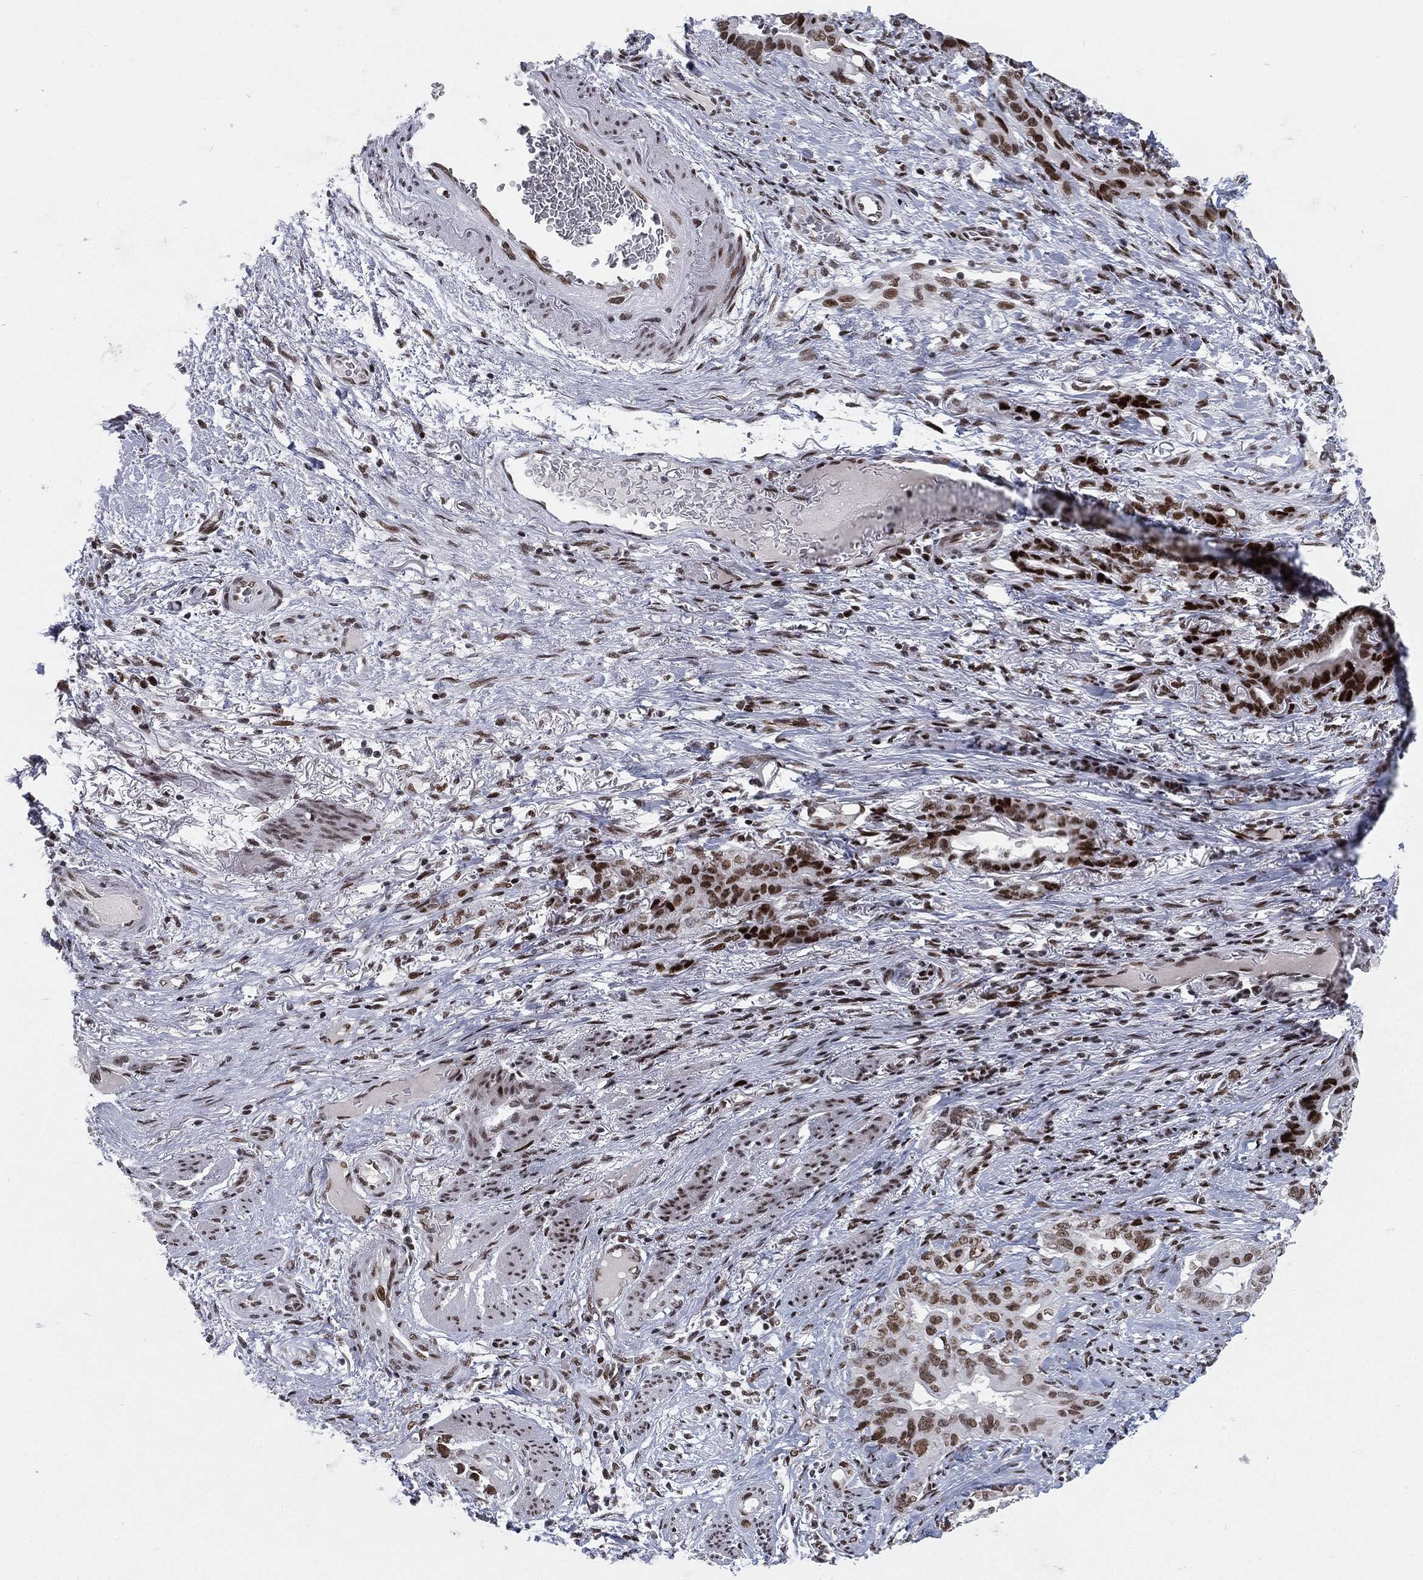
{"staining": {"intensity": "strong", "quantity": "25%-75%", "location": "nuclear"}, "tissue": "stomach cancer", "cell_type": "Tumor cells", "image_type": "cancer", "snomed": [{"axis": "morphology", "description": "Normal tissue, NOS"}, {"axis": "morphology", "description": "Adenocarcinoma, NOS"}, {"axis": "topography", "description": "Esophagus"}, {"axis": "topography", "description": "Stomach, upper"}], "caption": "Adenocarcinoma (stomach) stained for a protein (brown) exhibits strong nuclear positive positivity in approximately 25%-75% of tumor cells.", "gene": "RTF1", "patient": {"sex": "male", "age": 62}}